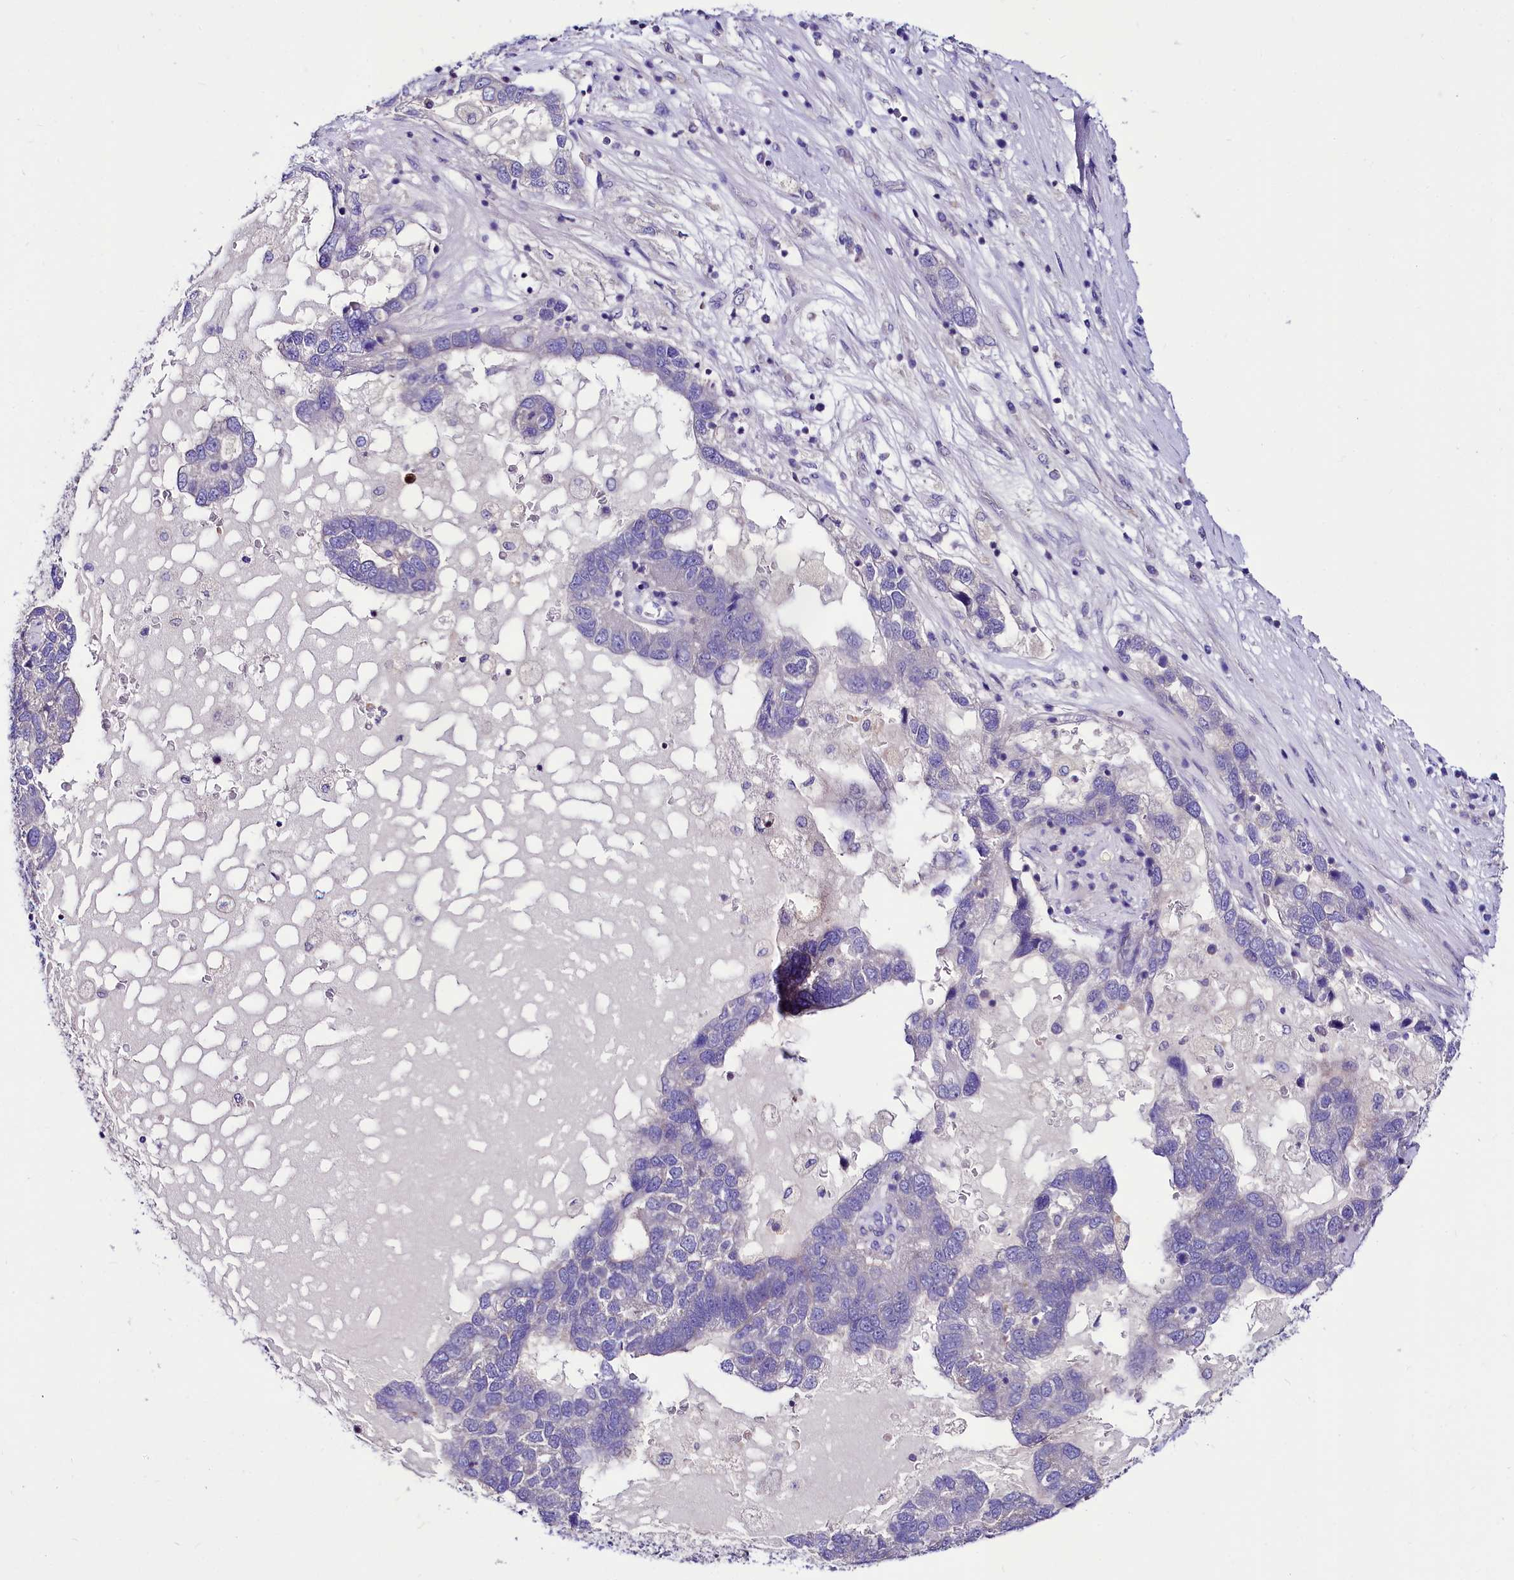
{"staining": {"intensity": "negative", "quantity": "none", "location": "none"}, "tissue": "pancreatic cancer", "cell_type": "Tumor cells", "image_type": "cancer", "snomed": [{"axis": "morphology", "description": "Adenocarcinoma, NOS"}, {"axis": "topography", "description": "Pancreas"}], "caption": "Immunohistochemistry micrograph of neoplastic tissue: pancreatic cancer (adenocarcinoma) stained with DAB demonstrates no significant protein staining in tumor cells.", "gene": "ABHD5", "patient": {"sex": "female", "age": 61}}